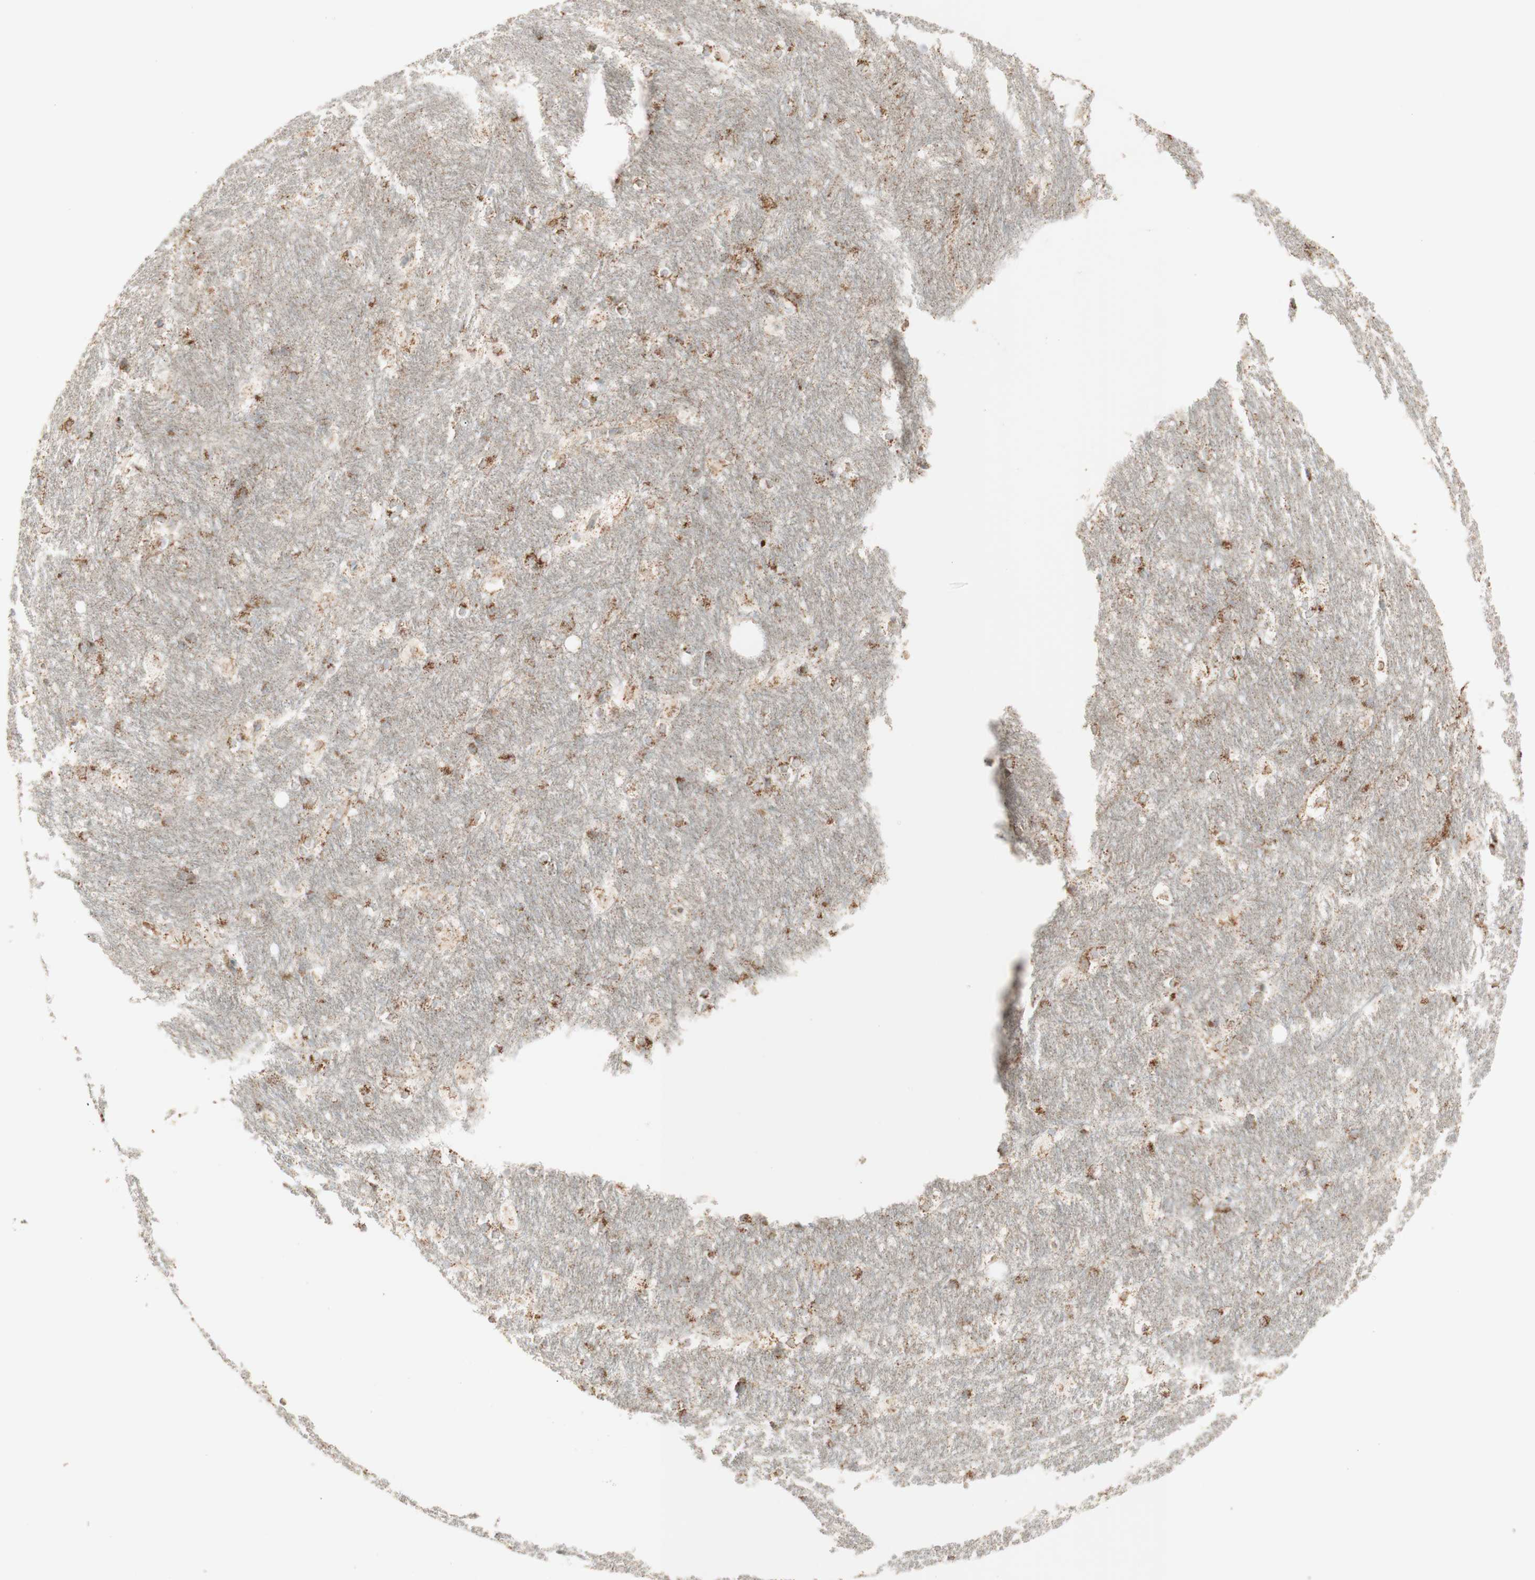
{"staining": {"intensity": "moderate", "quantity": "25%-75%", "location": "cytoplasmic/membranous"}, "tissue": "hippocampus", "cell_type": "Glial cells", "image_type": "normal", "snomed": [{"axis": "morphology", "description": "Normal tissue, NOS"}, {"axis": "topography", "description": "Hippocampus"}], "caption": "Protein staining of benign hippocampus shows moderate cytoplasmic/membranous staining in approximately 25%-75% of glial cells. The staining is performed using DAB (3,3'-diaminobenzidine) brown chromogen to label protein expression. The nuclei are counter-stained blue using hematoxylin.", "gene": "LETM1", "patient": {"sex": "female", "age": 19}}